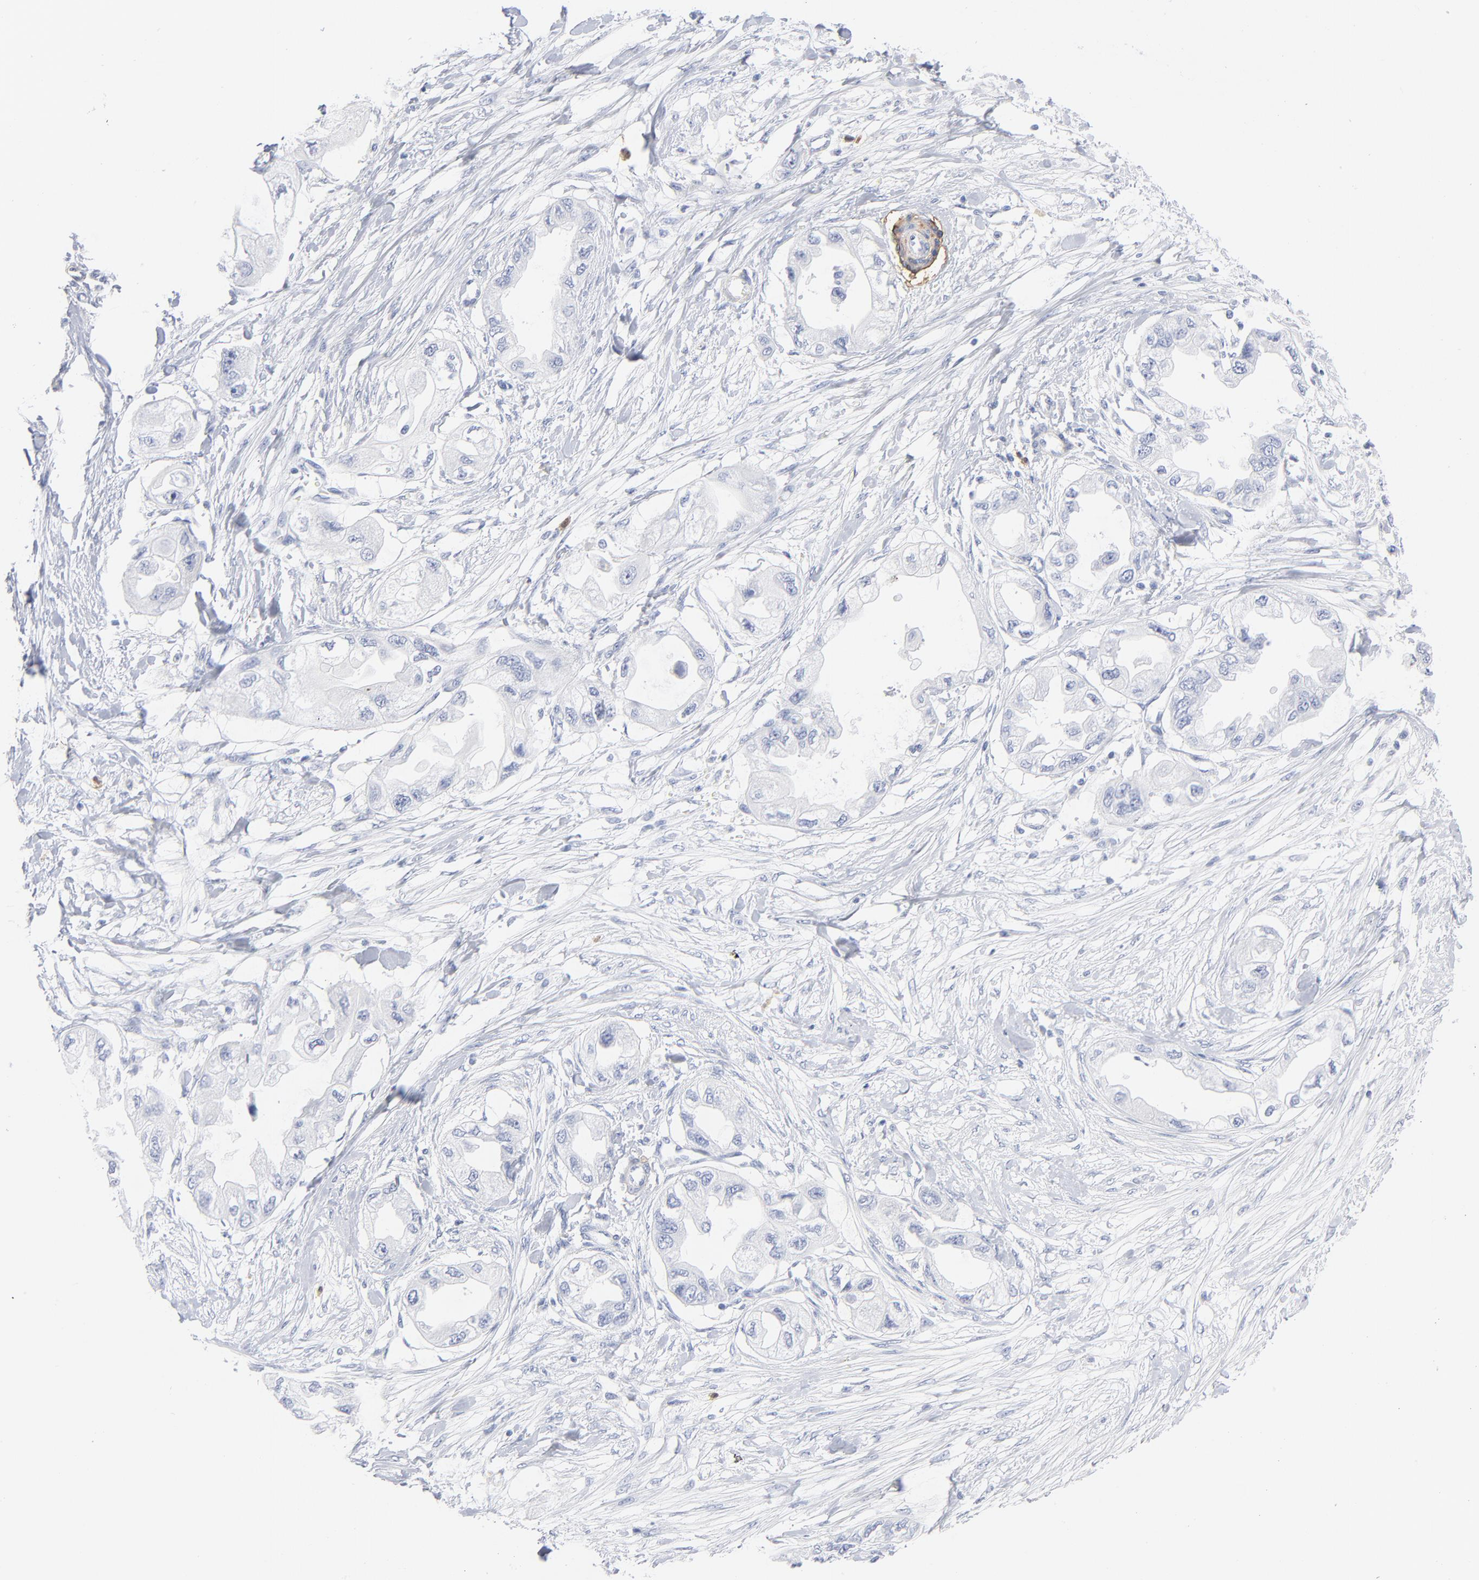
{"staining": {"intensity": "negative", "quantity": "none", "location": "none"}, "tissue": "endometrial cancer", "cell_type": "Tumor cells", "image_type": "cancer", "snomed": [{"axis": "morphology", "description": "Adenocarcinoma, NOS"}, {"axis": "topography", "description": "Endometrium"}], "caption": "Immunohistochemistry (IHC) micrograph of human endometrial cancer stained for a protein (brown), which shows no expression in tumor cells.", "gene": "AGTR1", "patient": {"sex": "female", "age": 67}}